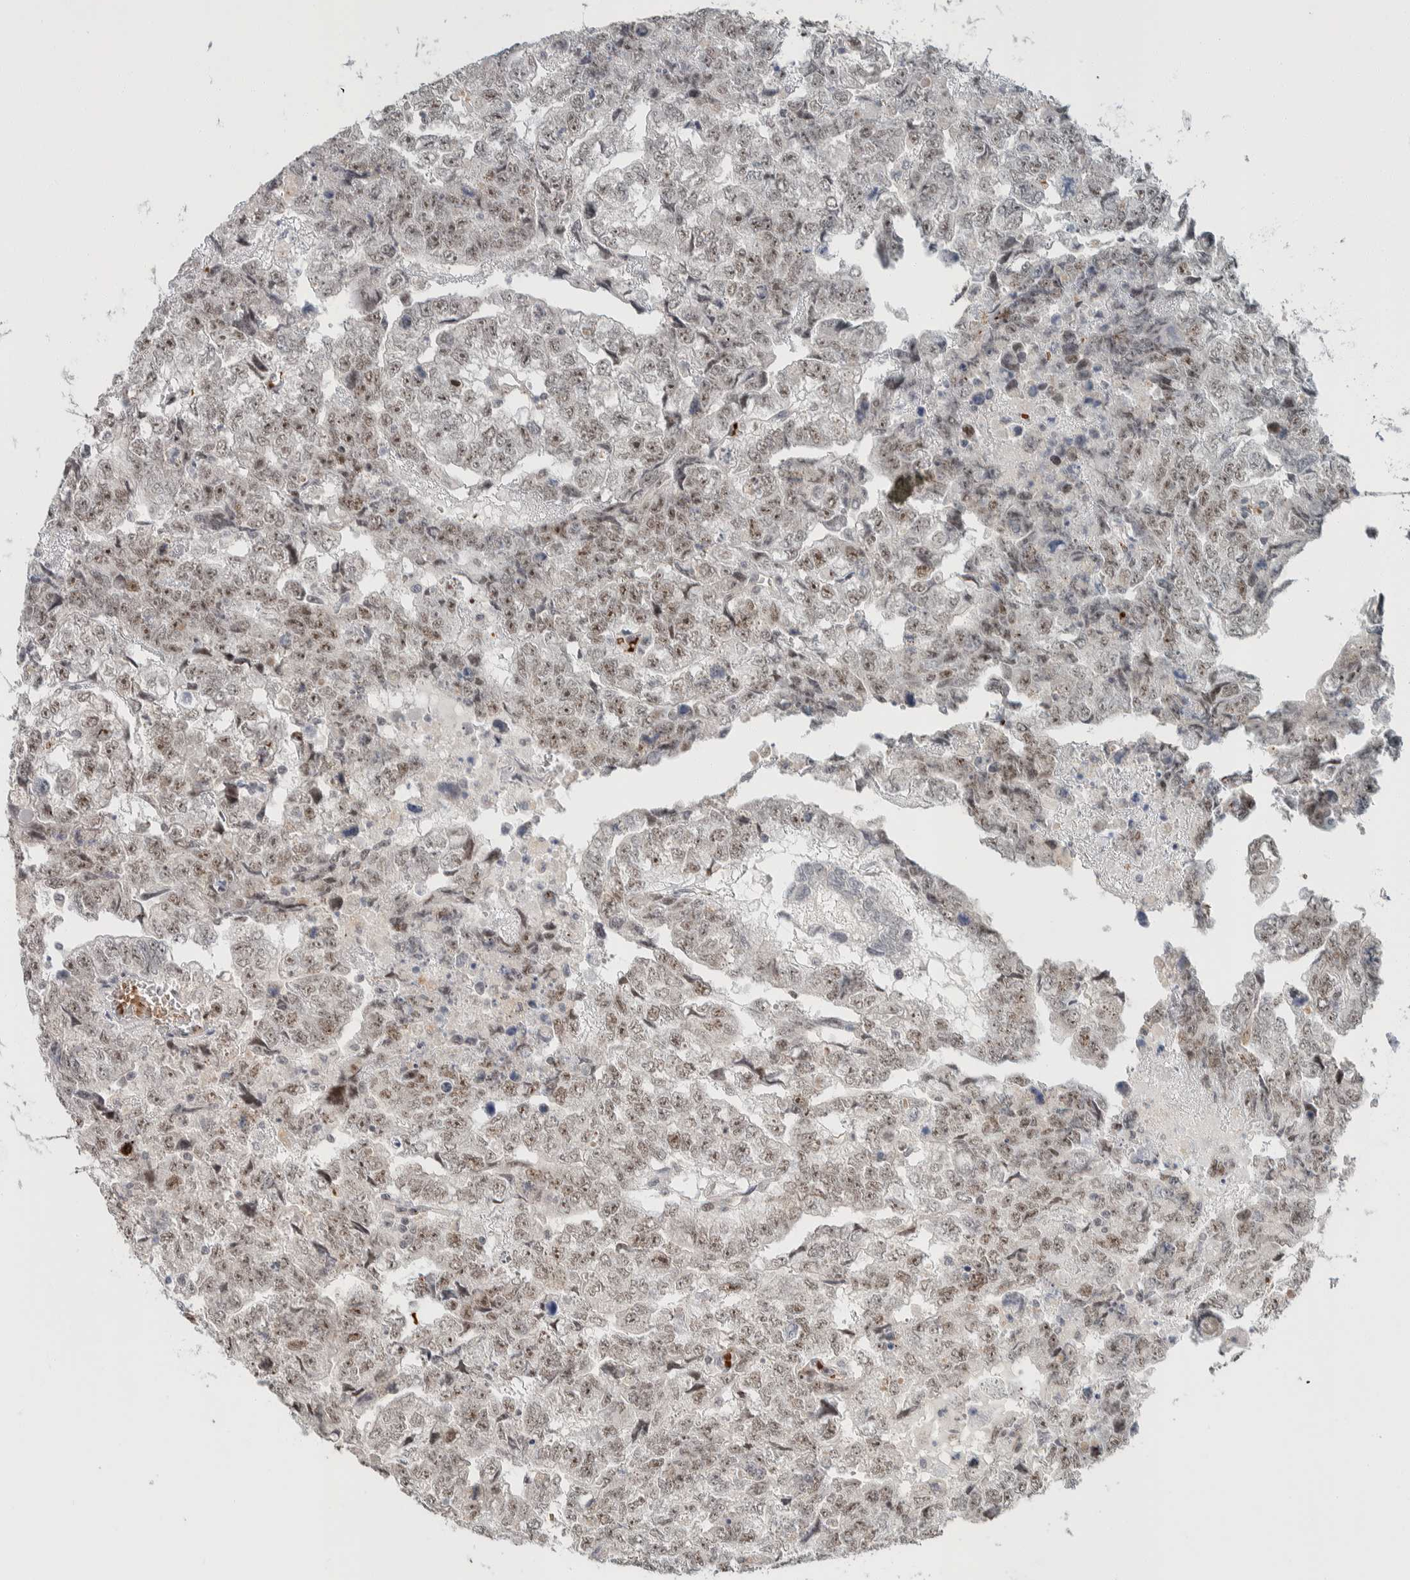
{"staining": {"intensity": "moderate", "quantity": "<25%", "location": "nuclear"}, "tissue": "testis cancer", "cell_type": "Tumor cells", "image_type": "cancer", "snomed": [{"axis": "morphology", "description": "Carcinoma, Embryonal, NOS"}, {"axis": "topography", "description": "Testis"}], "caption": "The histopathology image displays immunohistochemical staining of testis cancer. There is moderate nuclear positivity is present in about <25% of tumor cells.", "gene": "ZBTB2", "patient": {"sex": "male", "age": 36}}